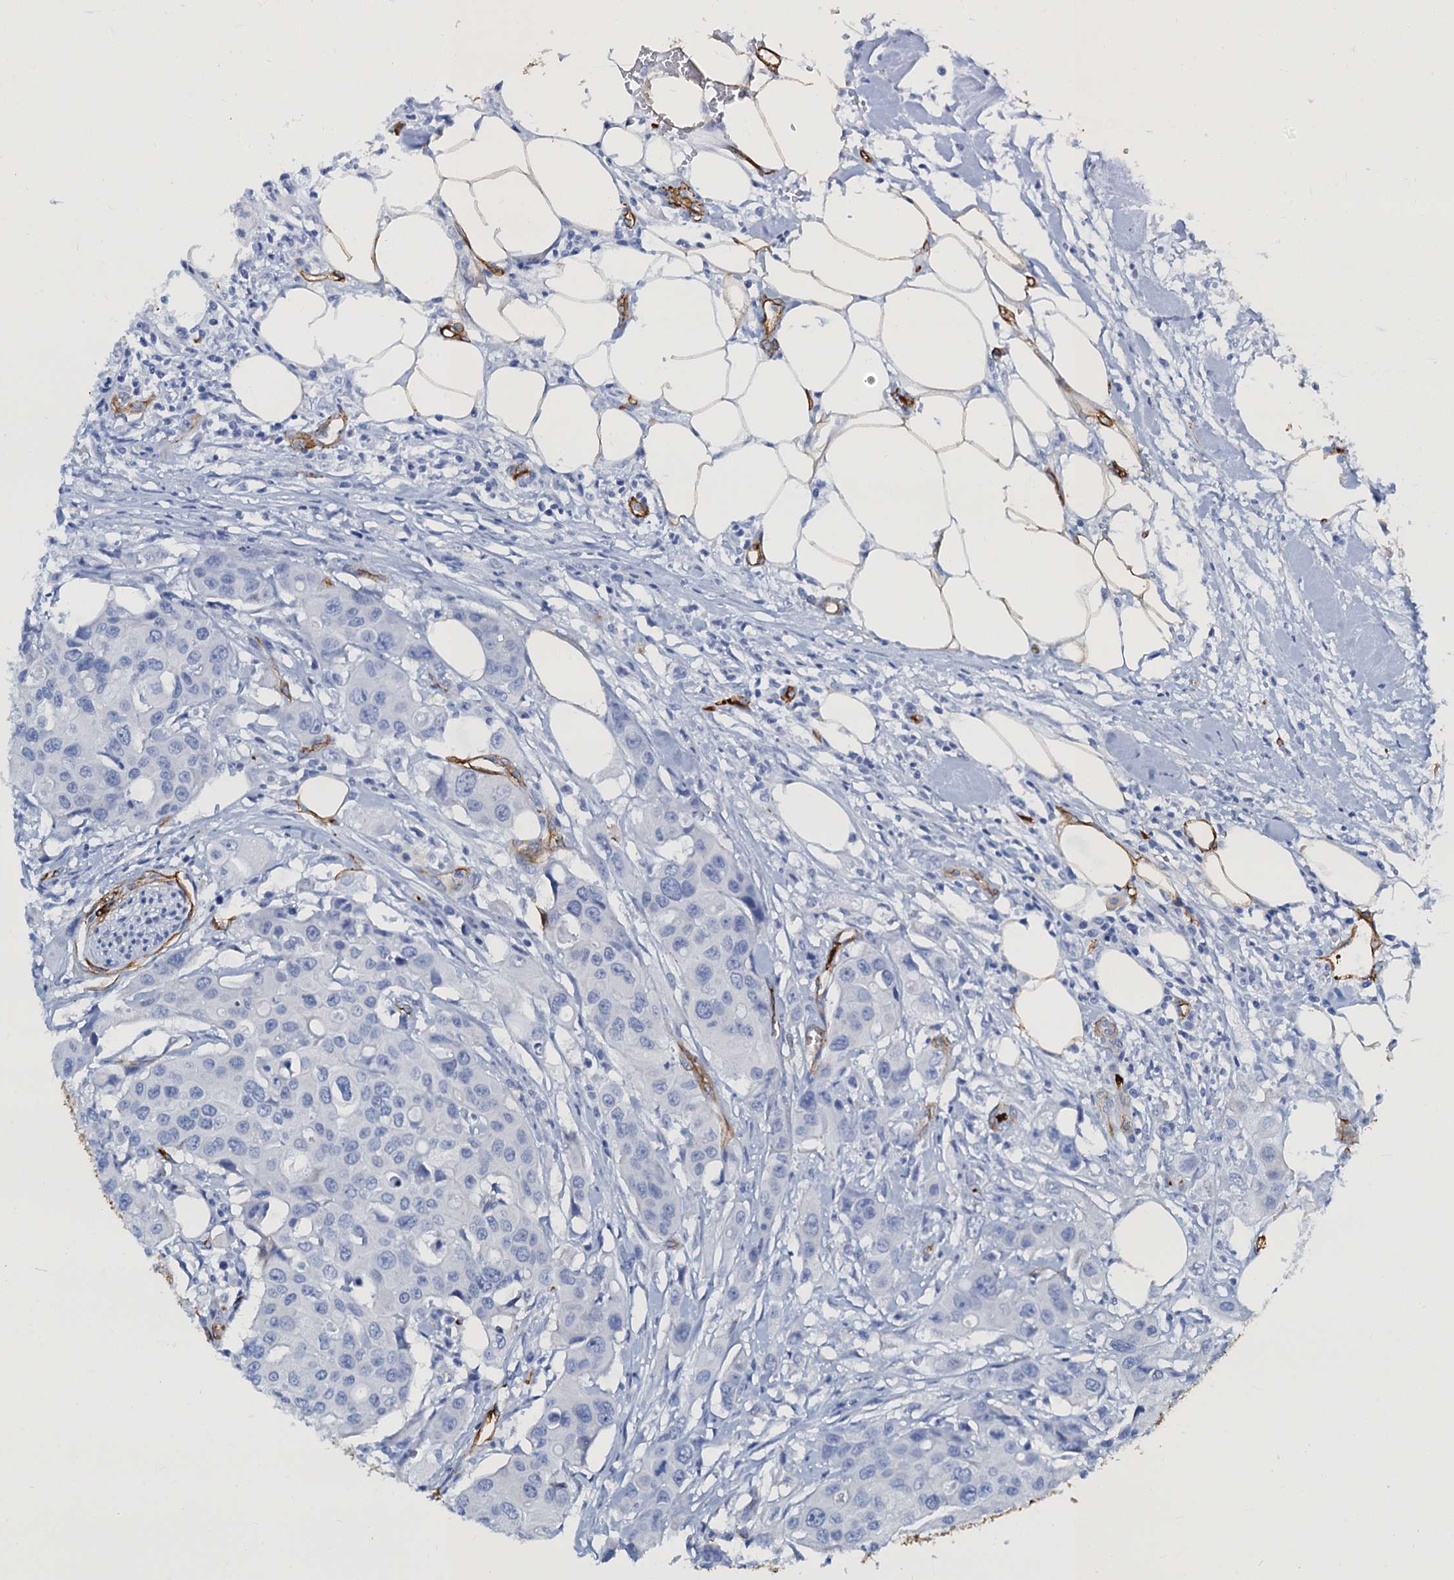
{"staining": {"intensity": "negative", "quantity": "none", "location": "none"}, "tissue": "colorectal cancer", "cell_type": "Tumor cells", "image_type": "cancer", "snomed": [{"axis": "morphology", "description": "Adenocarcinoma, NOS"}, {"axis": "topography", "description": "Colon"}], "caption": "DAB immunohistochemical staining of human adenocarcinoma (colorectal) demonstrates no significant expression in tumor cells. (DAB (3,3'-diaminobenzidine) IHC with hematoxylin counter stain).", "gene": "CAVIN2", "patient": {"sex": "male", "age": 77}}